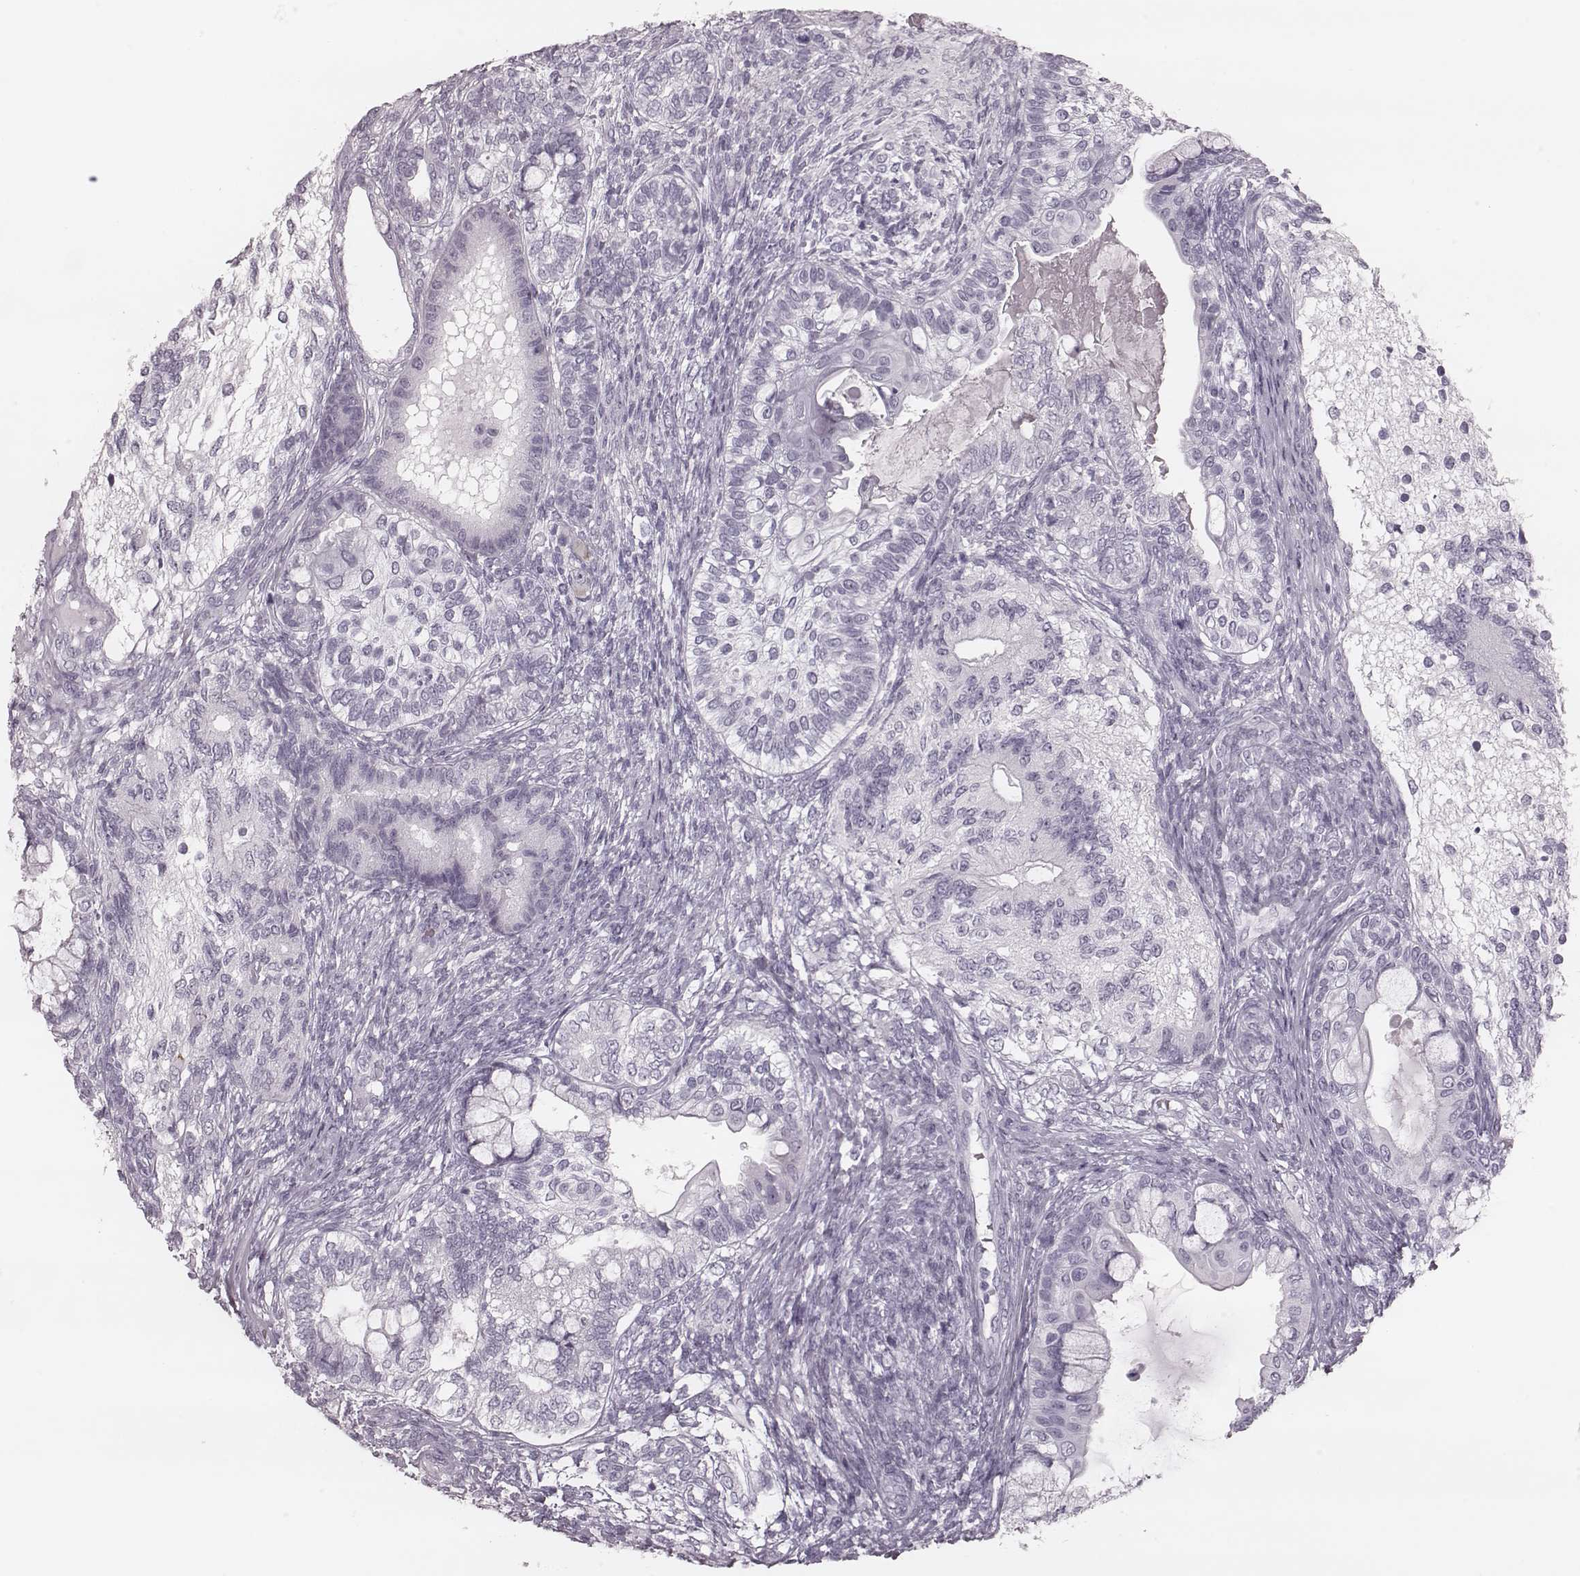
{"staining": {"intensity": "negative", "quantity": "none", "location": "none"}, "tissue": "testis cancer", "cell_type": "Tumor cells", "image_type": "cancer", "snomed": [{"axis": "morphology", "description": "Seminoma, NOS"}, {"axis": "morphology", "description": "Carcinoma, Embryonal, NOS"}, {"axis": "topography", "description": "Testis"}], "caption": "Immunohistochemical staining of human embryonal carcinoma (testis) reveals no significant positivity in tumor cells.", "gene": "KRT74", "patient": {"sex": "male", "age": 41}}